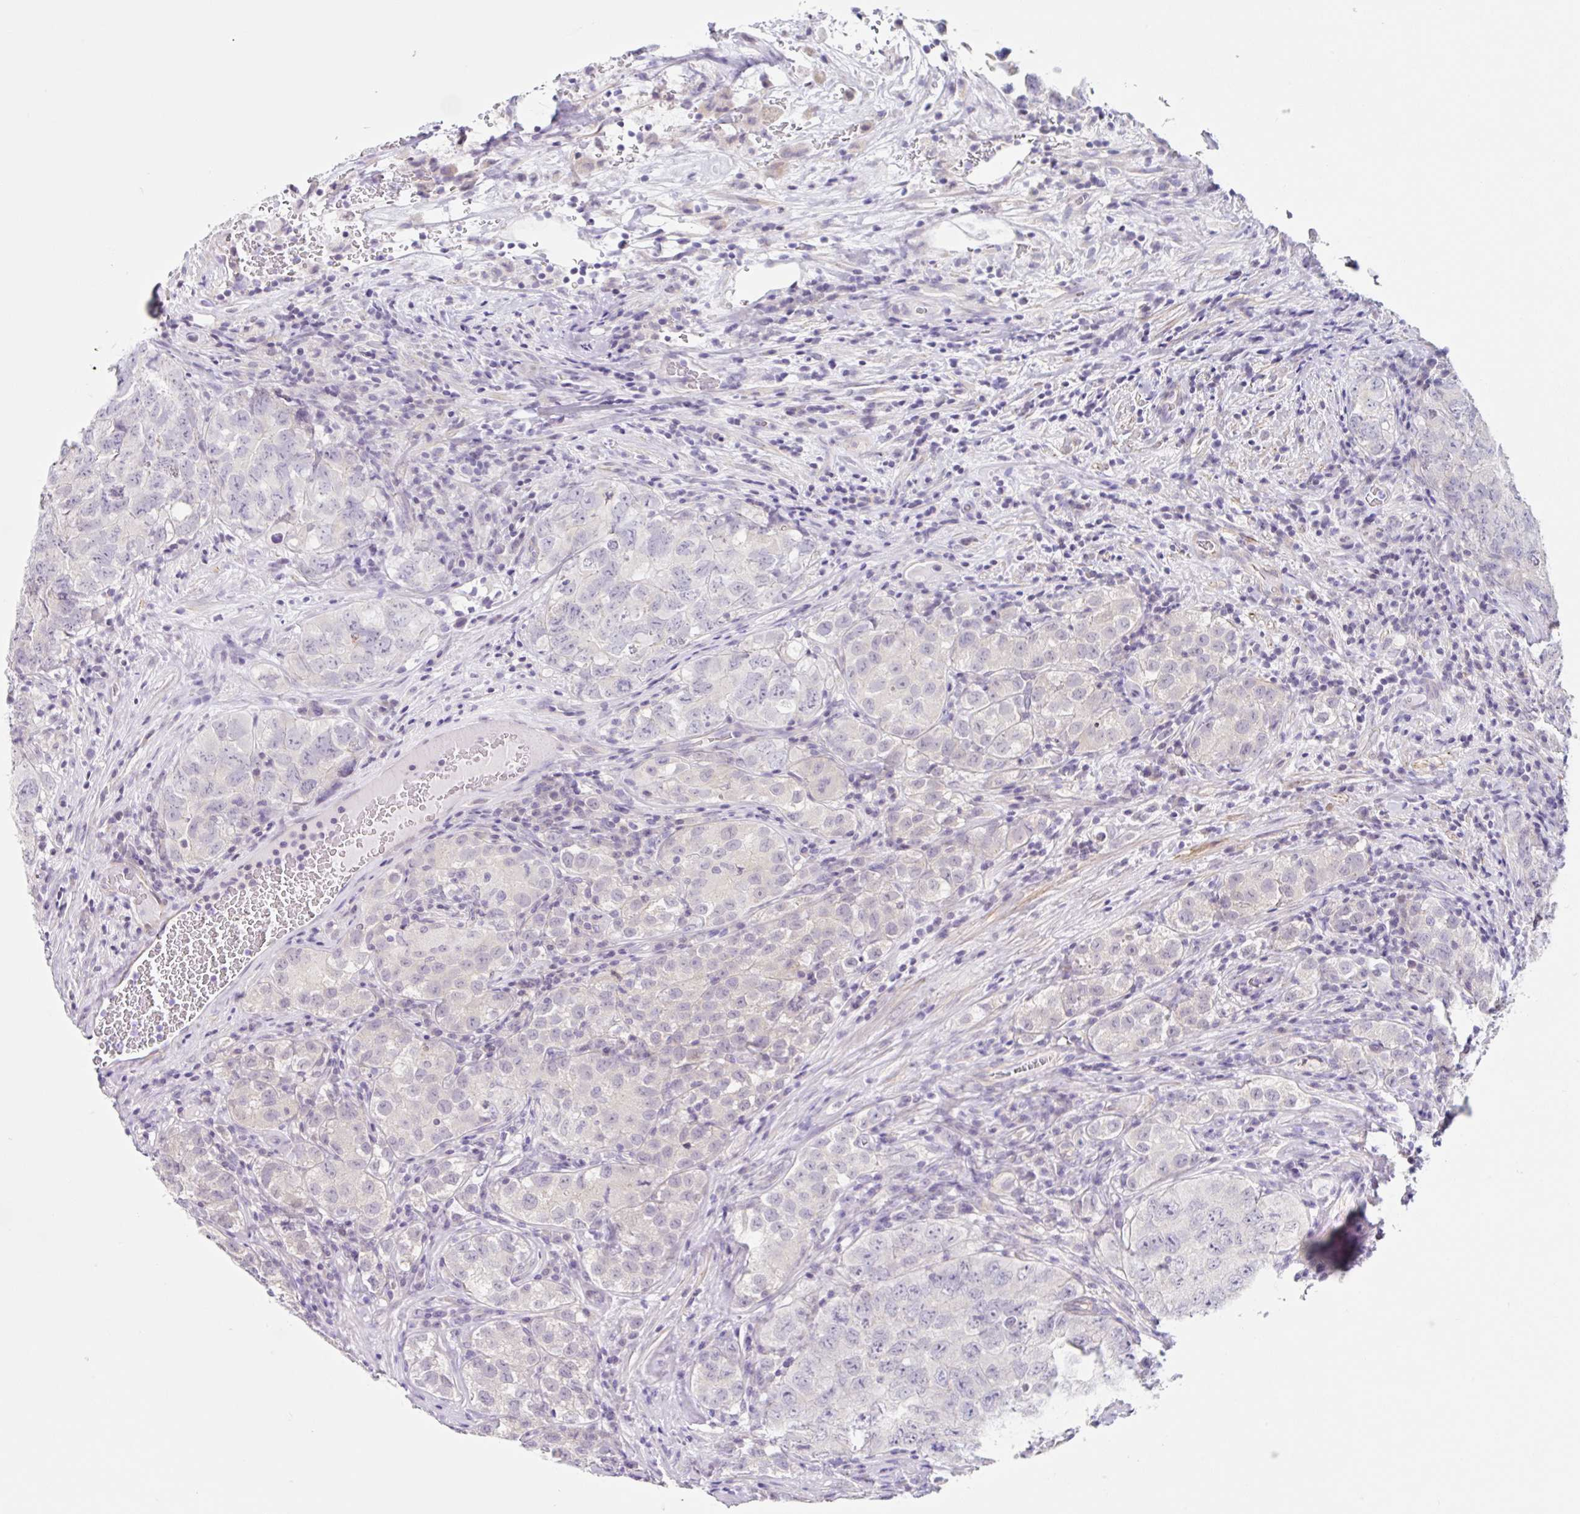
{"staining": {"intensity": "negative", "quantity": "none", "location": "none"}, "tissue": "testis cancer", "cell_type": "Tumor cells", "image_type": "cancer", "snomed": [{"axis": "morphology", "description": "Seminoma, NOS"}, {"axis": "morphology", "description": "Carcinoma, Embryonal, NOS"}, {"axis": "topography", "description": "Testis"}], "caption": "DAB (3,3'-diaminobenzidine) immunohistochemical staining of testis cancer (embryonal carcinoma) exhibits no significant expression in tumor cells.", "gene": "DCAF17", "patient": {"sex": "male", "age": 43}}